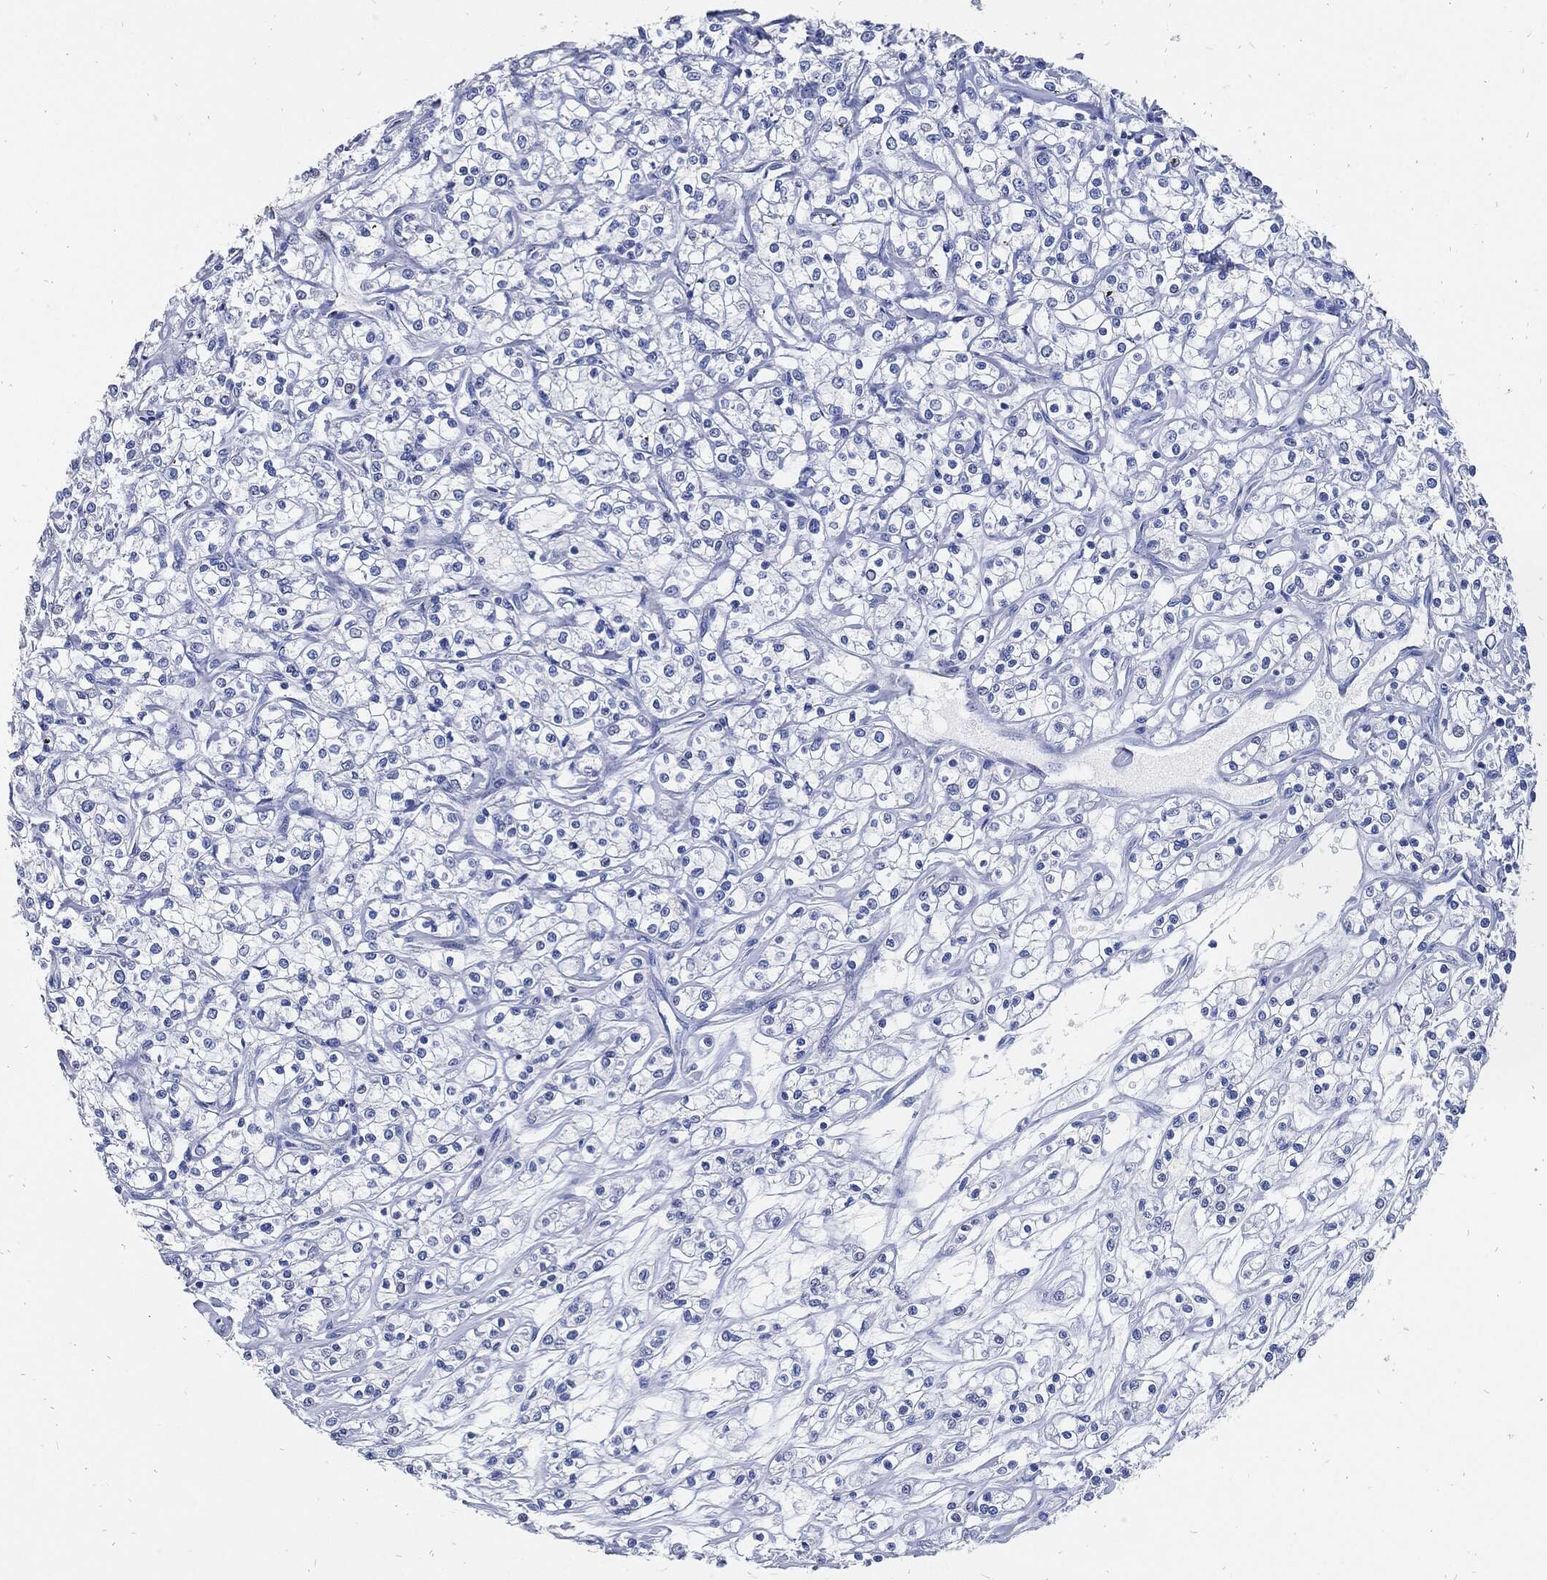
{"staining": {"intensity": "negative", "quantity": "none", "location": "none"}, "tissue": "renal cancer", "cell_type": "Tumor cells", "image_type": "cancer", "snomed": [{"axis": "morphology", "description": "Adenocarcinoma, NOS"}, {"axis": "topography", "description": "Kidney"}], "caption": "Human renal adenocarcinoma stained for a protein using immunohistochemistry demonstrates no staining in tumor cells.", "gene": "FABP4", "patient": {"sex": "female", "age": 59}}